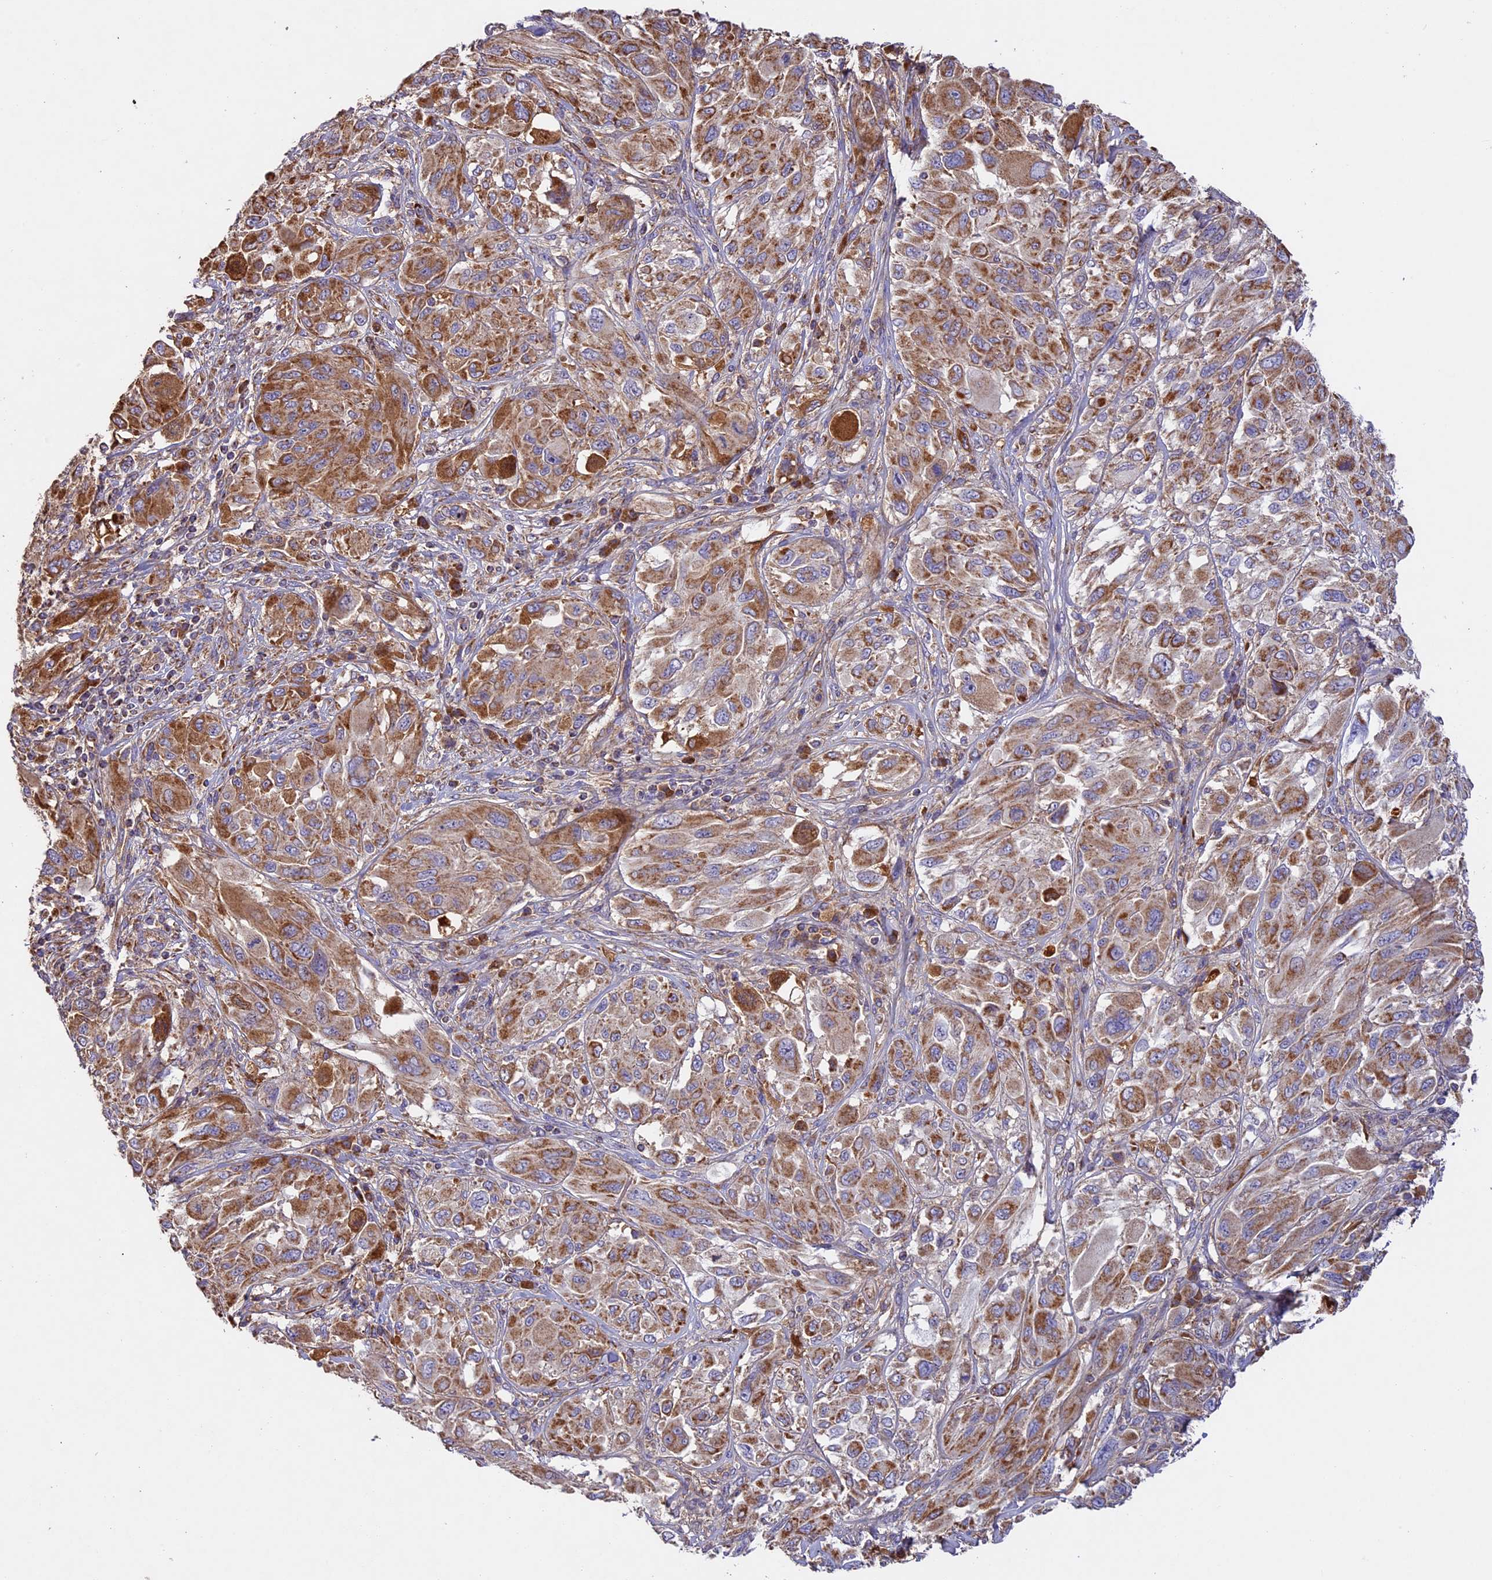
{"staining": {"intensity": "moderate", "quantity": ">75%", "location": "cytoplasmic/membranous"}, "tissue": "melanoma", "cell_type": "Tumor cells", "image_type": "cancer", "snomed": [{"axis": "morphology", "description": "Malignant melanoma, NOS"}, {"axis": "topography", "description": "Skin"}], "caption": "A brown stain highlights moderate cytoplasmic/membranous positivity of a protein in human malignant melanoma tumor cells.", "gene": "OCEL1", "patient": {"sex": "female", "age": 91}}